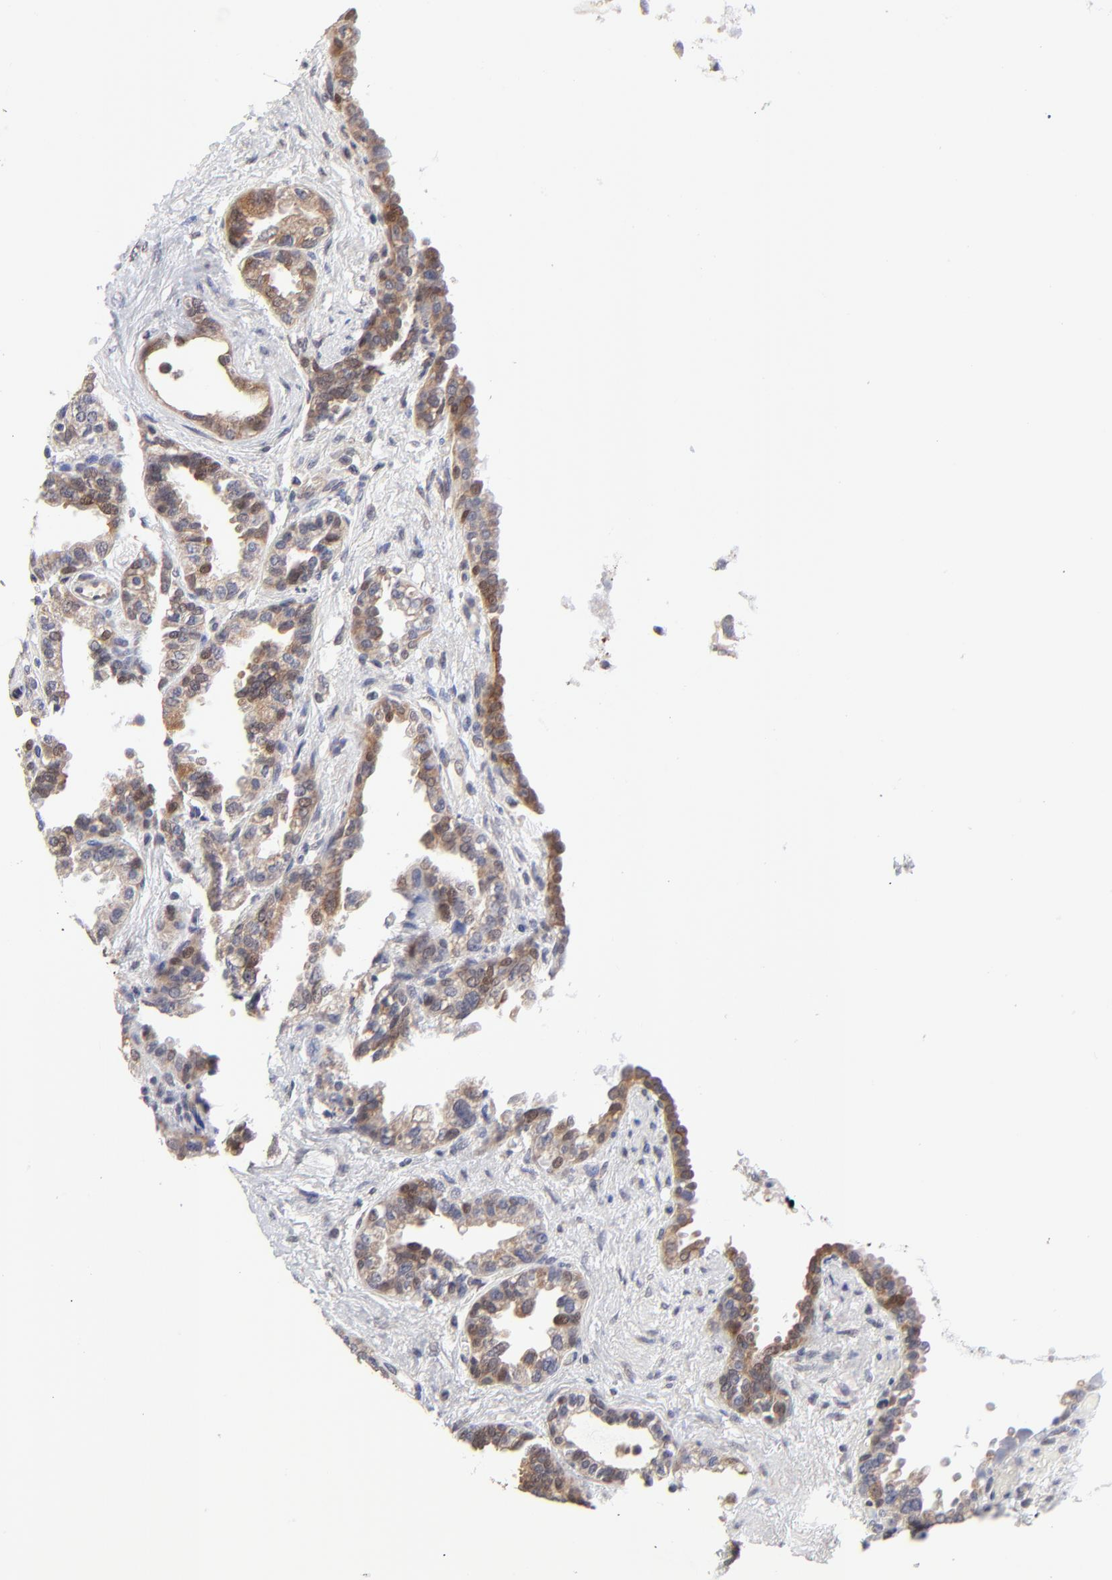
{"staining": {"intensity": "moderate", "quantity": "25%-75%", "location": "cytoplasmic/membranous"}, "tissue": "seminal vesicle", "cell_type": "Glandular cells", "image_type": "normal", "snomed": [{"axis": "morphology", "description": "Normal tissue, NOS"}, {"axis": "topography", "description": "Seminal veicle"}], "caption": "DAB immunohistochemical staining of normal seminal vesicle exhibits moderate cytoplasmic/membranous protein expression in about 25%-75% of glandular cells.", "gene": "FBXL12", "patient": {"sex": "male", "age": 61}}